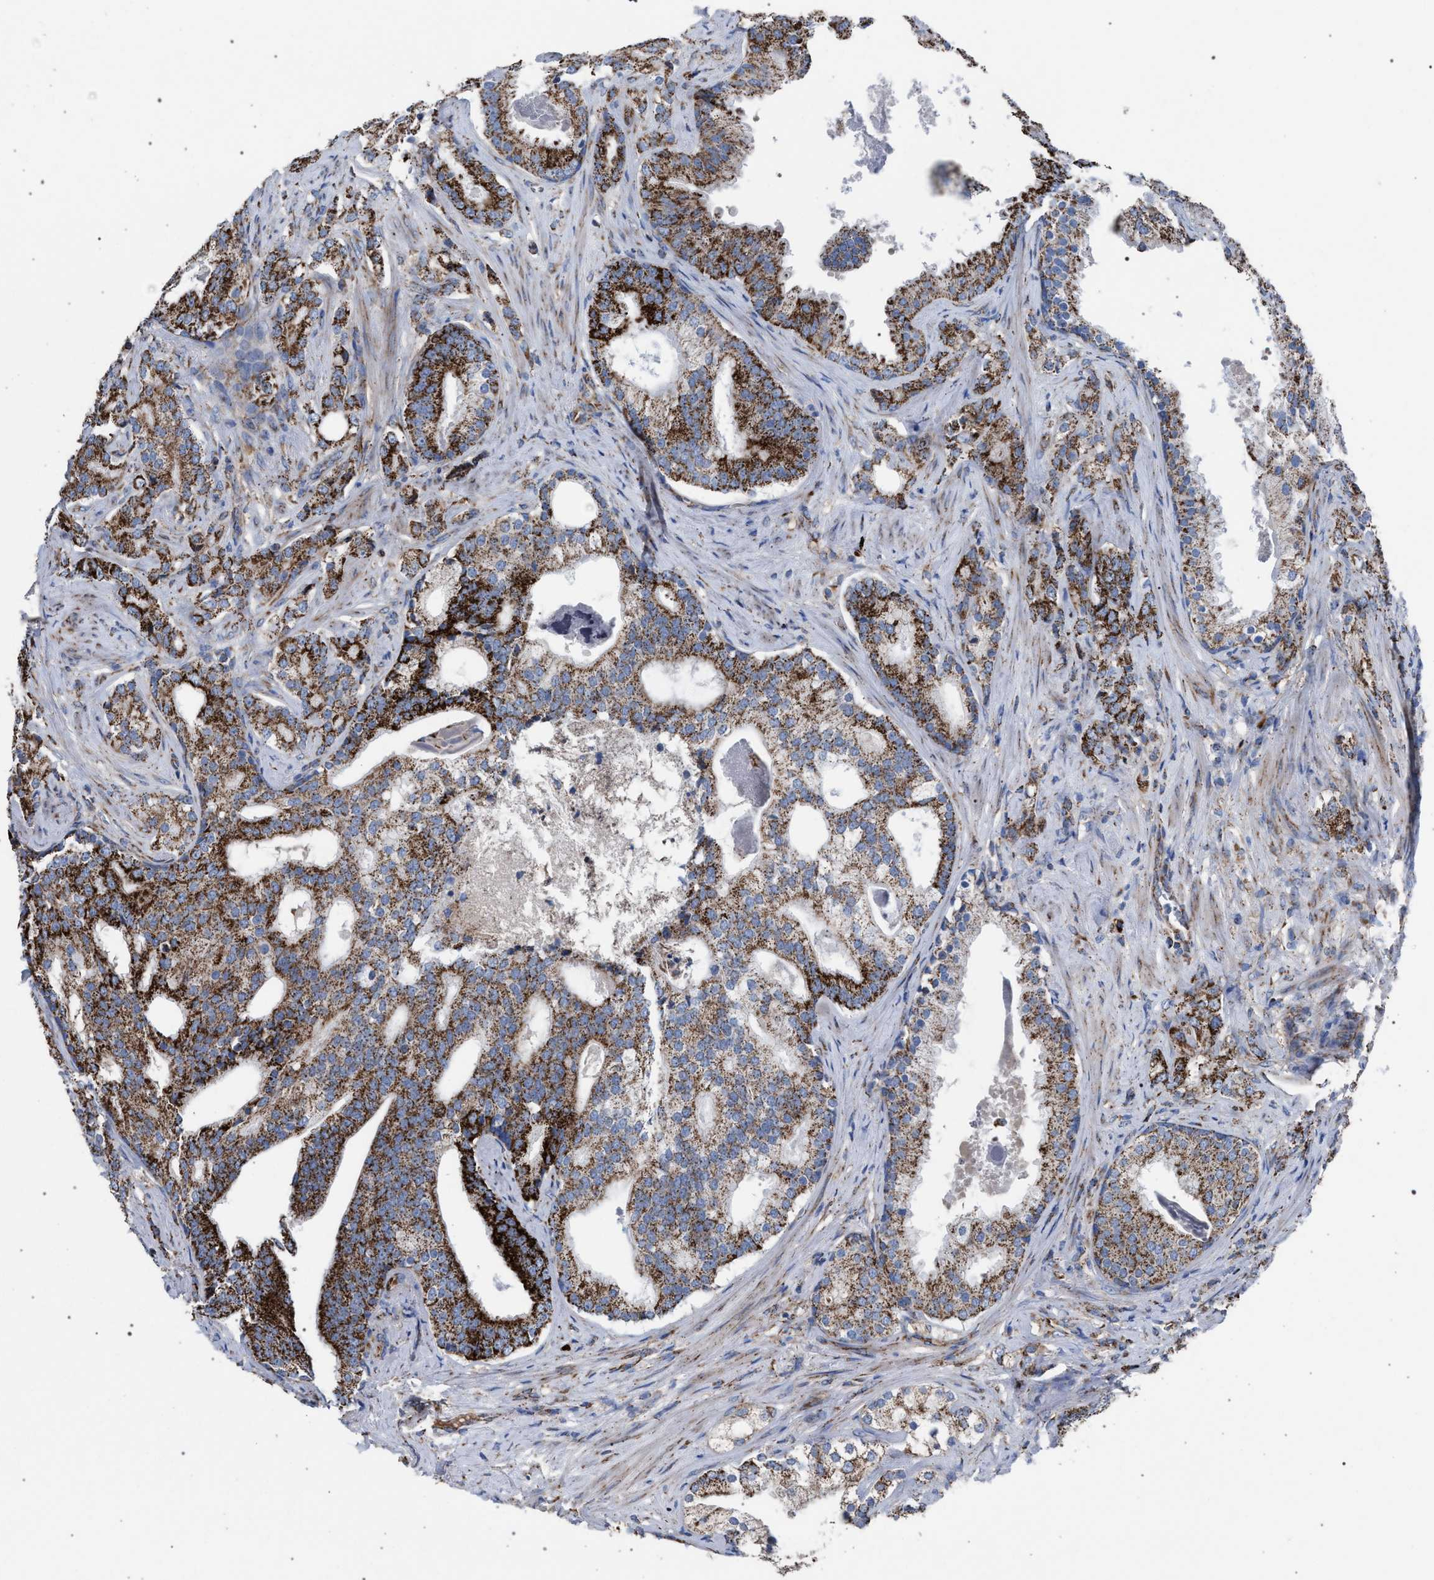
{"staining": {"intensity": "strong", "quantity": "25%-75%", "location": "cytoplasmic/membranous"}, "tissue": "prostate cancer", "cell_type": "Tumor cells", "image_type": "cancer", "snomed": [{"axis": "morphology", "description": "Adenocarcinoma, Low grade"}, {"axis": "topography", "description": "Prostate"}], "caption": "High-power microscopy captured an immunohistochemistry (IHC) photomicrograph of low-grade adenocarcinoma (prostate), revealing strong cytoplasmic/membranous positivity in about 25%-75% of tumor cells.", "gene": "VPS13A", "patient": {"sex": "male", "age": 58}}